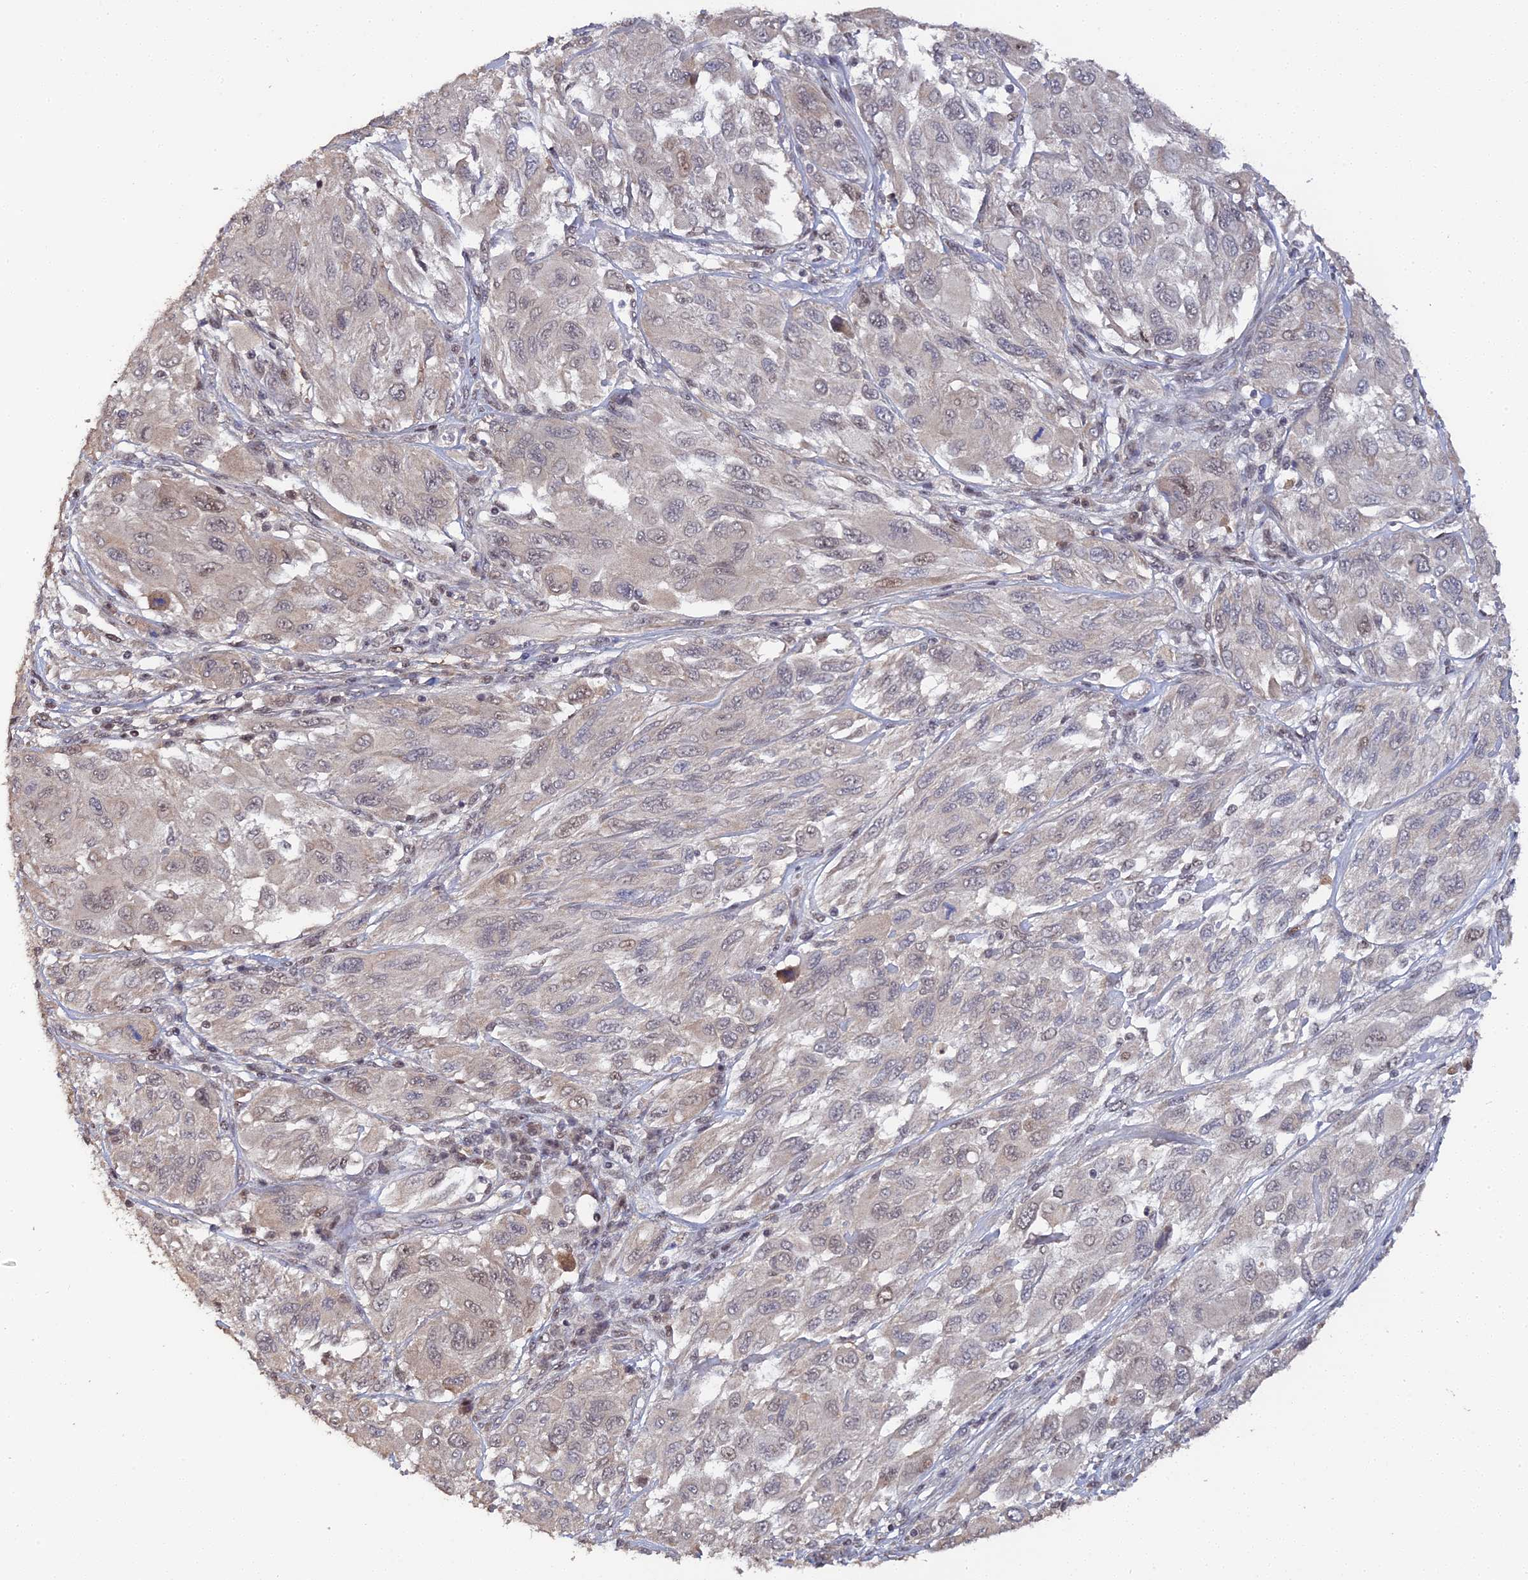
{"staining": {"intensity": "weak", "quantity": "<25%", "location": "nuclear"}, "tissue": "melanoma", "cell_type": "Tumor cells", "image_type": "cancer", "snomed": [{"axis": "morphology", "description": "Malignant melanoma, NOS"}, {"axis": "topography", "description": "Skin"}], "caption": "Malignant melanoma was stained to show a protein in brown. There is no significant staining in tumor cells.", "gene": "ERCC5", "patient": {"sex": "female", "age": 91}}